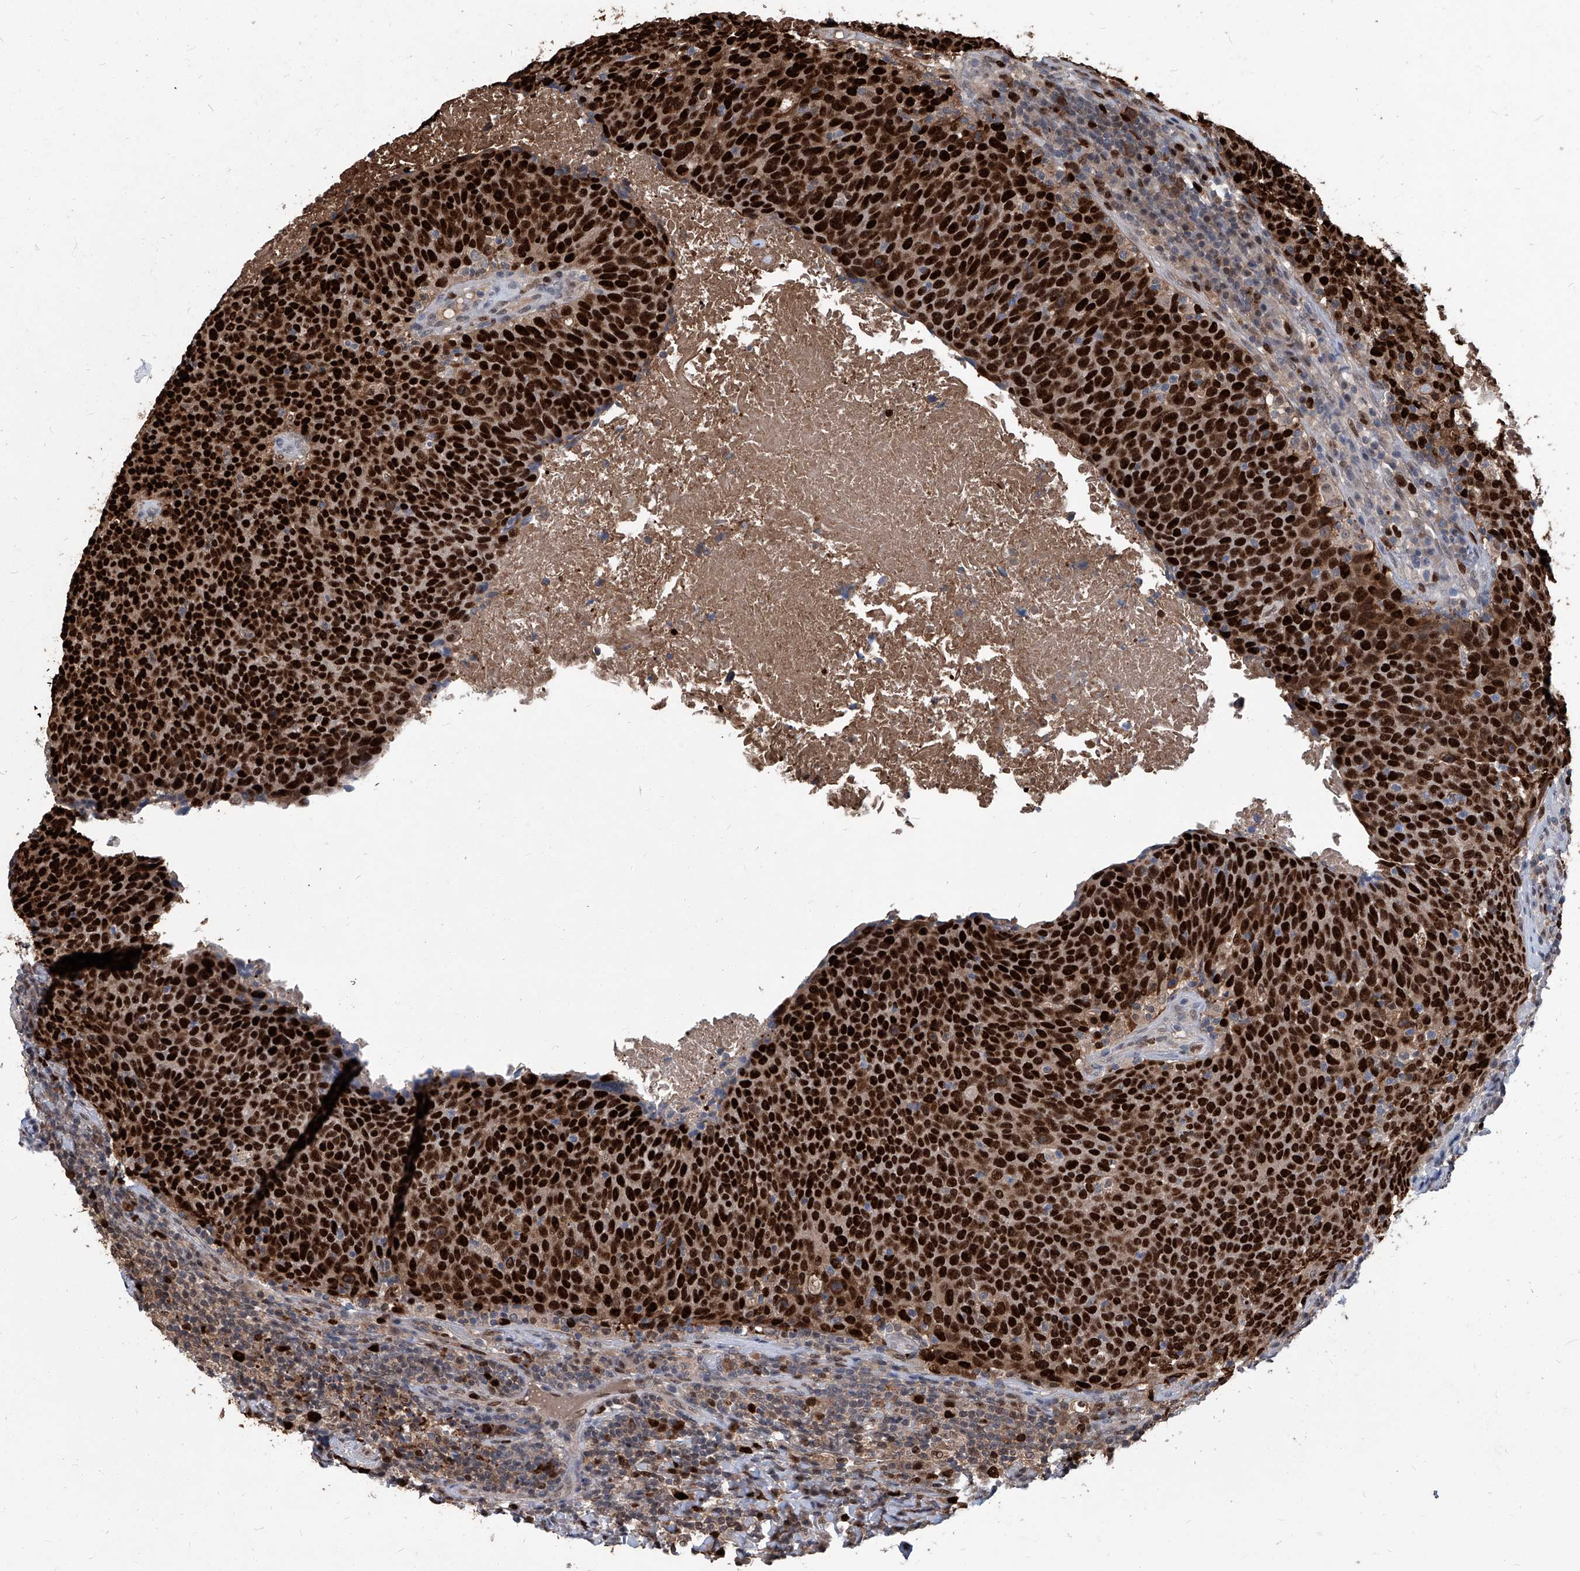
{"staining": {"intensity": "strong", "quantity": ">75%", "location": "nuclear"}, "tissue": "head and neck cancer", "cell_type": "Tumor cells", "image_type": "cancer", "snomed": [{"axis": "morphology", "description": "Squamous cell carcinoma, NOS"}, {"axis": "morphology", "description": "Squamous cell carcinoma, metastatic, NOS"}, {"axis": "topography", "description": "Lymph node"}, {"axis": "topography", "description": "Head-Neck"}], "caption": "DAB (3,3'-diaminobenzidine) immunohistochemical staining of human head and neck cancer (squamous cell carcinoma) displays strong nuclear protein positivity in approximately >75% of tumor cells.", "gene": "PCNA", "patient": {"sex": "male", "age": 62}}